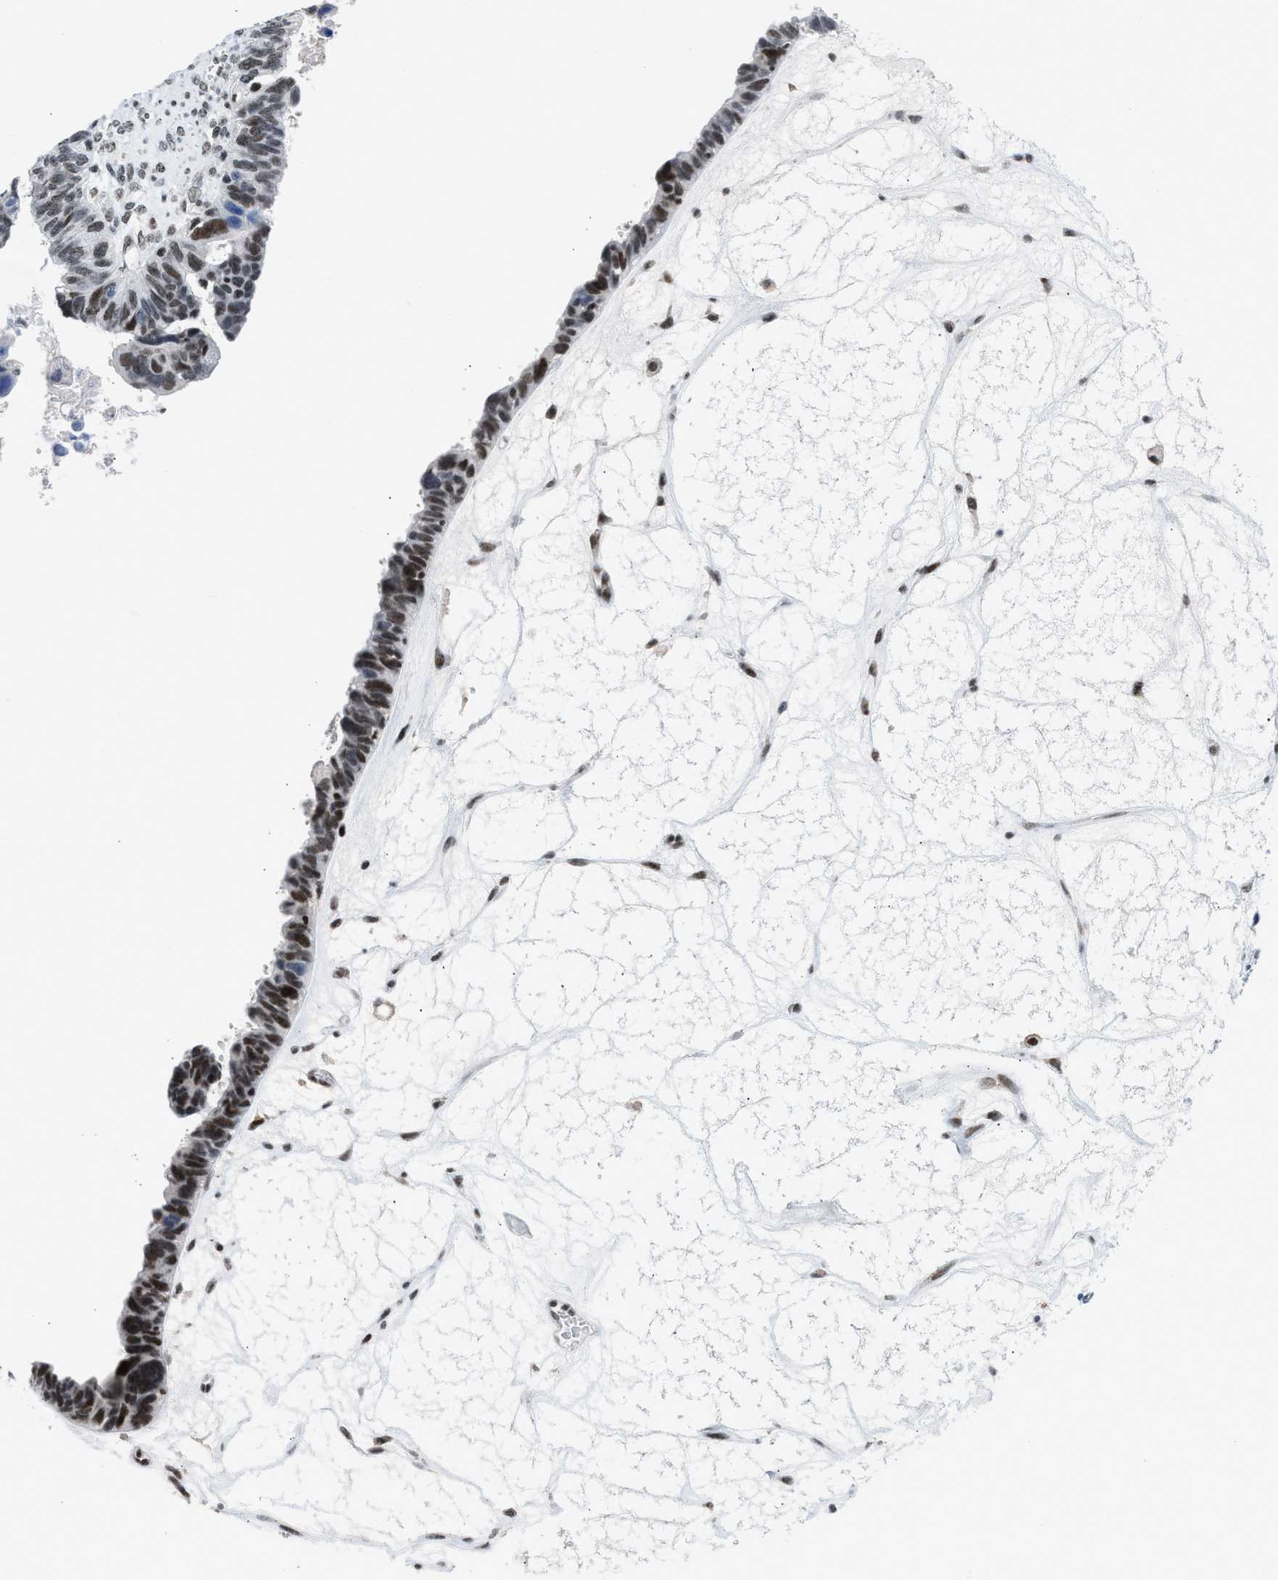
{"staining": {"intensity": "moderate", "quantity": "25%-75%", "location": "nuclear"}, "tissue": "ovarian cancer", "cell_type": "Tumor cells", "image_type": "cancer", "snomed": [{"axis": "morphology", "description": "Cystadenocarcinoma, serous, NOS"}, {"axis": "topography", "description": "Ovary"}], "caption": "Serous cystadenocarcinoma (ovarian) was stained to show a protein in brown. There is medium levels of moderate nuclear staining in about 25%-75% of tumor cells.", "gene": "TERF2IP", "patient": {"sex": "female", "age": 79}}